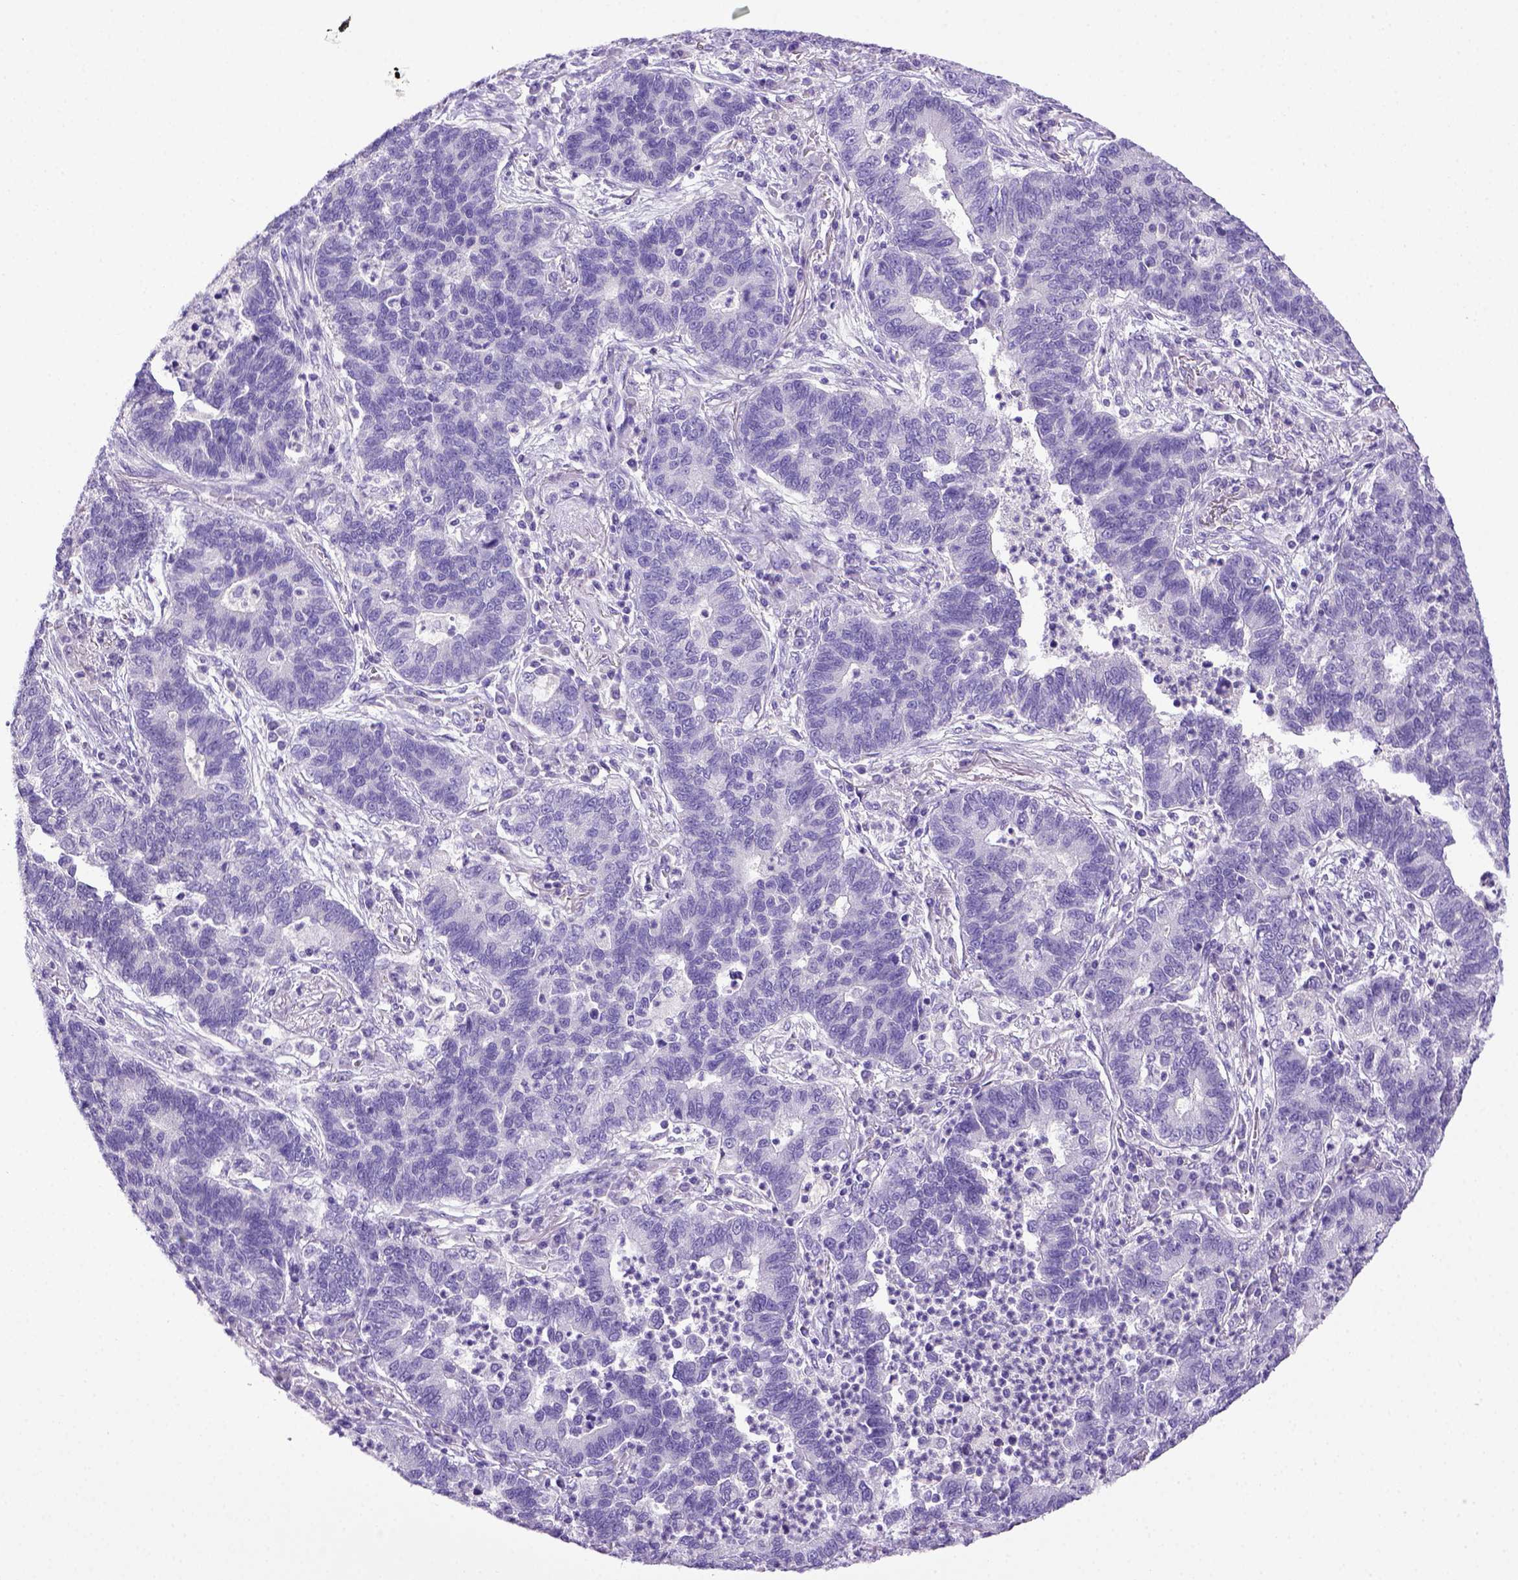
{"staining": {"intensity": "negative", "quantity": "none", "location": "none"}, "tissue": "lung cancer", "cell_type": "Tumor cells", "image_type": "cancer", "snomed": [{"axis": "morphology", "description": "Adenocarcinoma, NOS"}, {"axis": "topography", "description": "Lung"}], "caption": "A high-resolution micrograph shows immunohistochemistry (IHC) staining of lung adenocarcinoma, which shows no significant staining in tumor cells. (DAB immunohistochemistry visualized using brightfield microscopy, high magnification).", "gene": "ITIH4", "patient": {"sex": "female", "age": 57}}